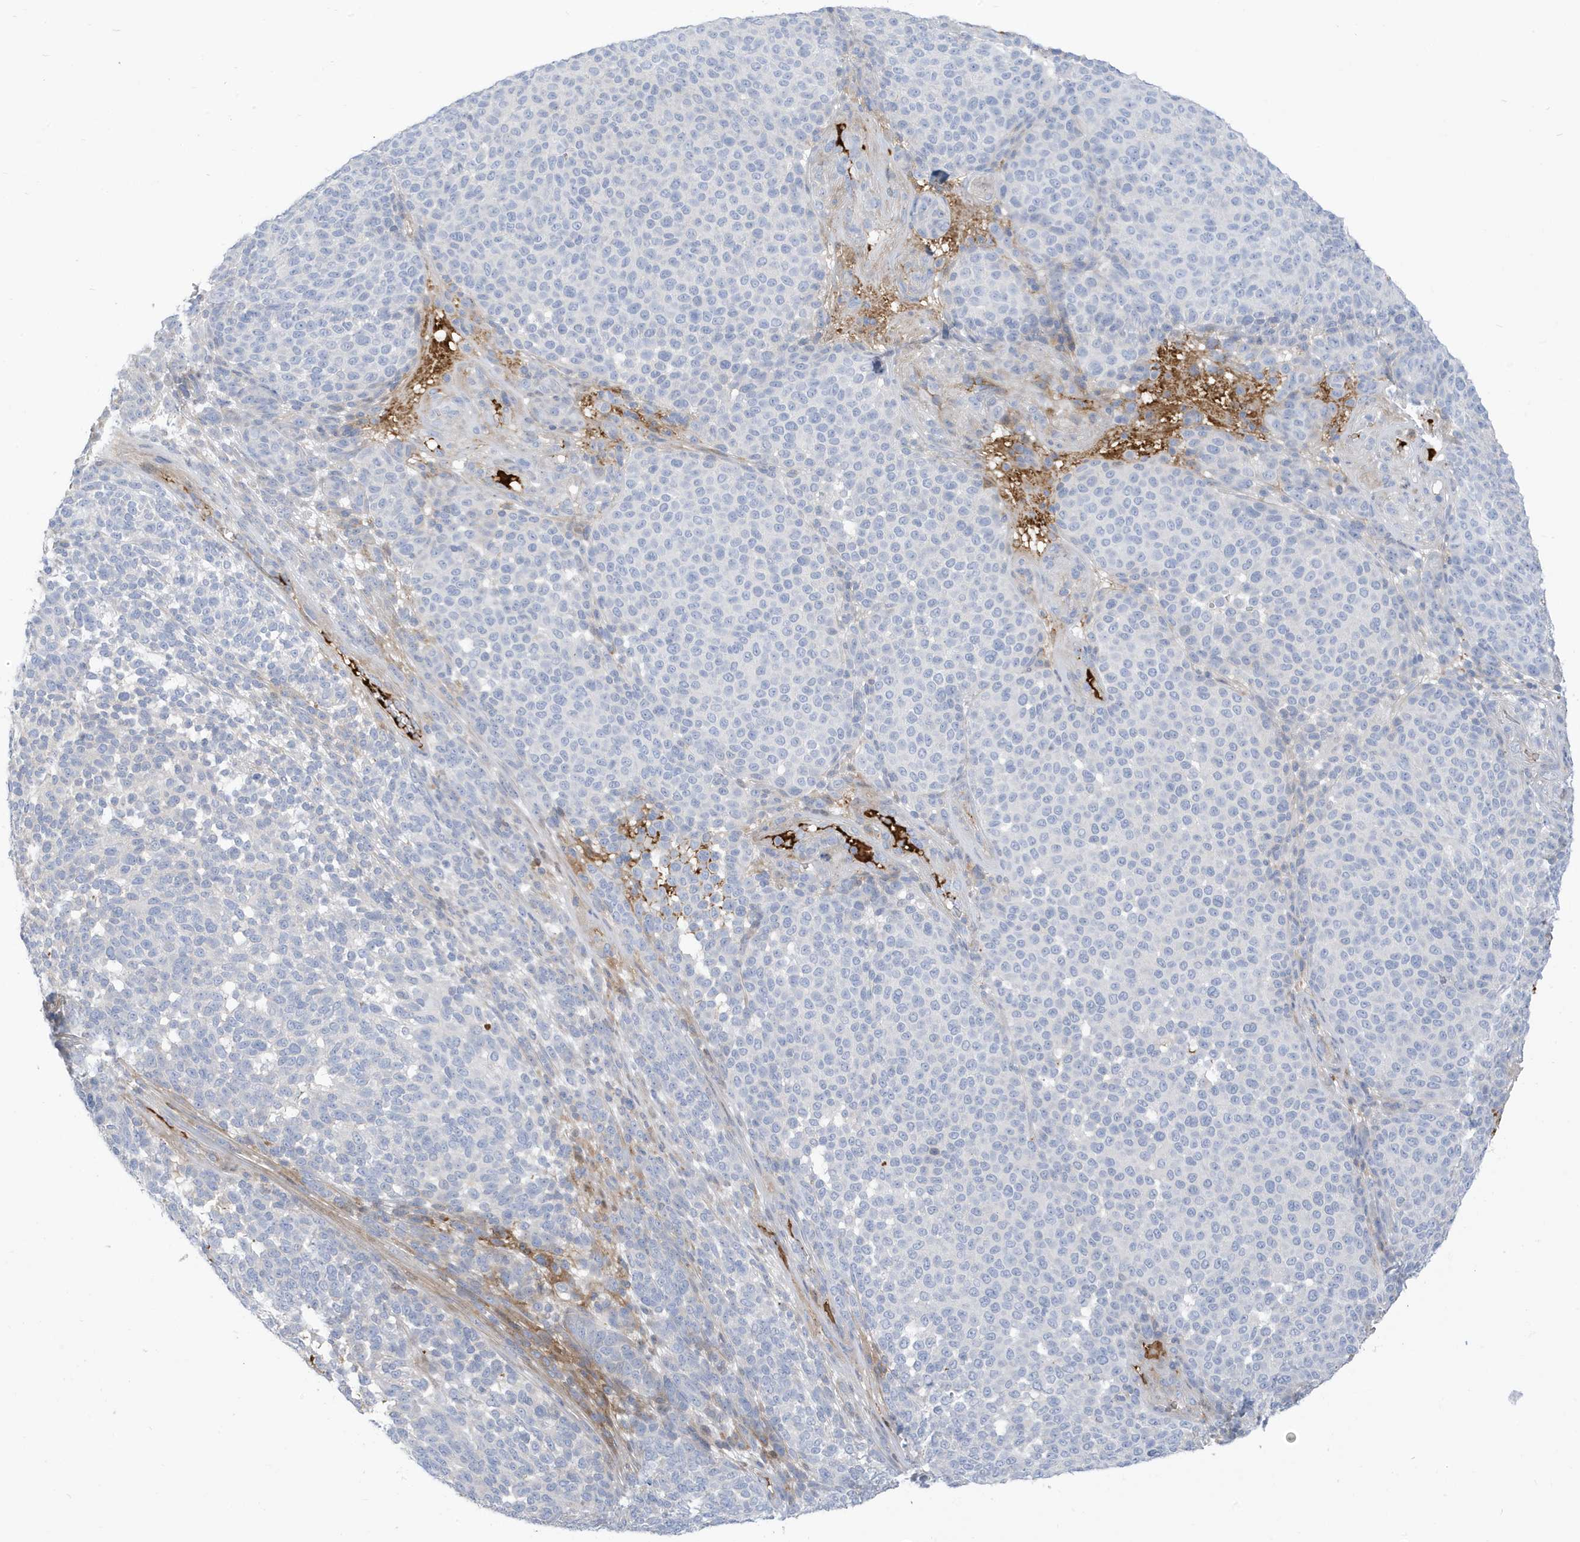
{"staining": {"intensity": "negative", "quantity": "none", "location": "none"}, "tissue": "melanoma", "cell_type": "Tumor cells", "image_type": "cancer", "snomed": [{"axis": "morphology", "description": "Malignant melanoma, NOS"}, {"axis": "topography", "description": "Skin"}], "caption": "This is a histopathology image of IHC staining of melanoma, which shows no expression in tumor cells. (Stains: DAB IHC with hematoxylin counter stain, Microscopy: brightfield microscopy at high magnification).", "gene": "ATP13A5", "patient": {"sex": "male", "age": 49}}